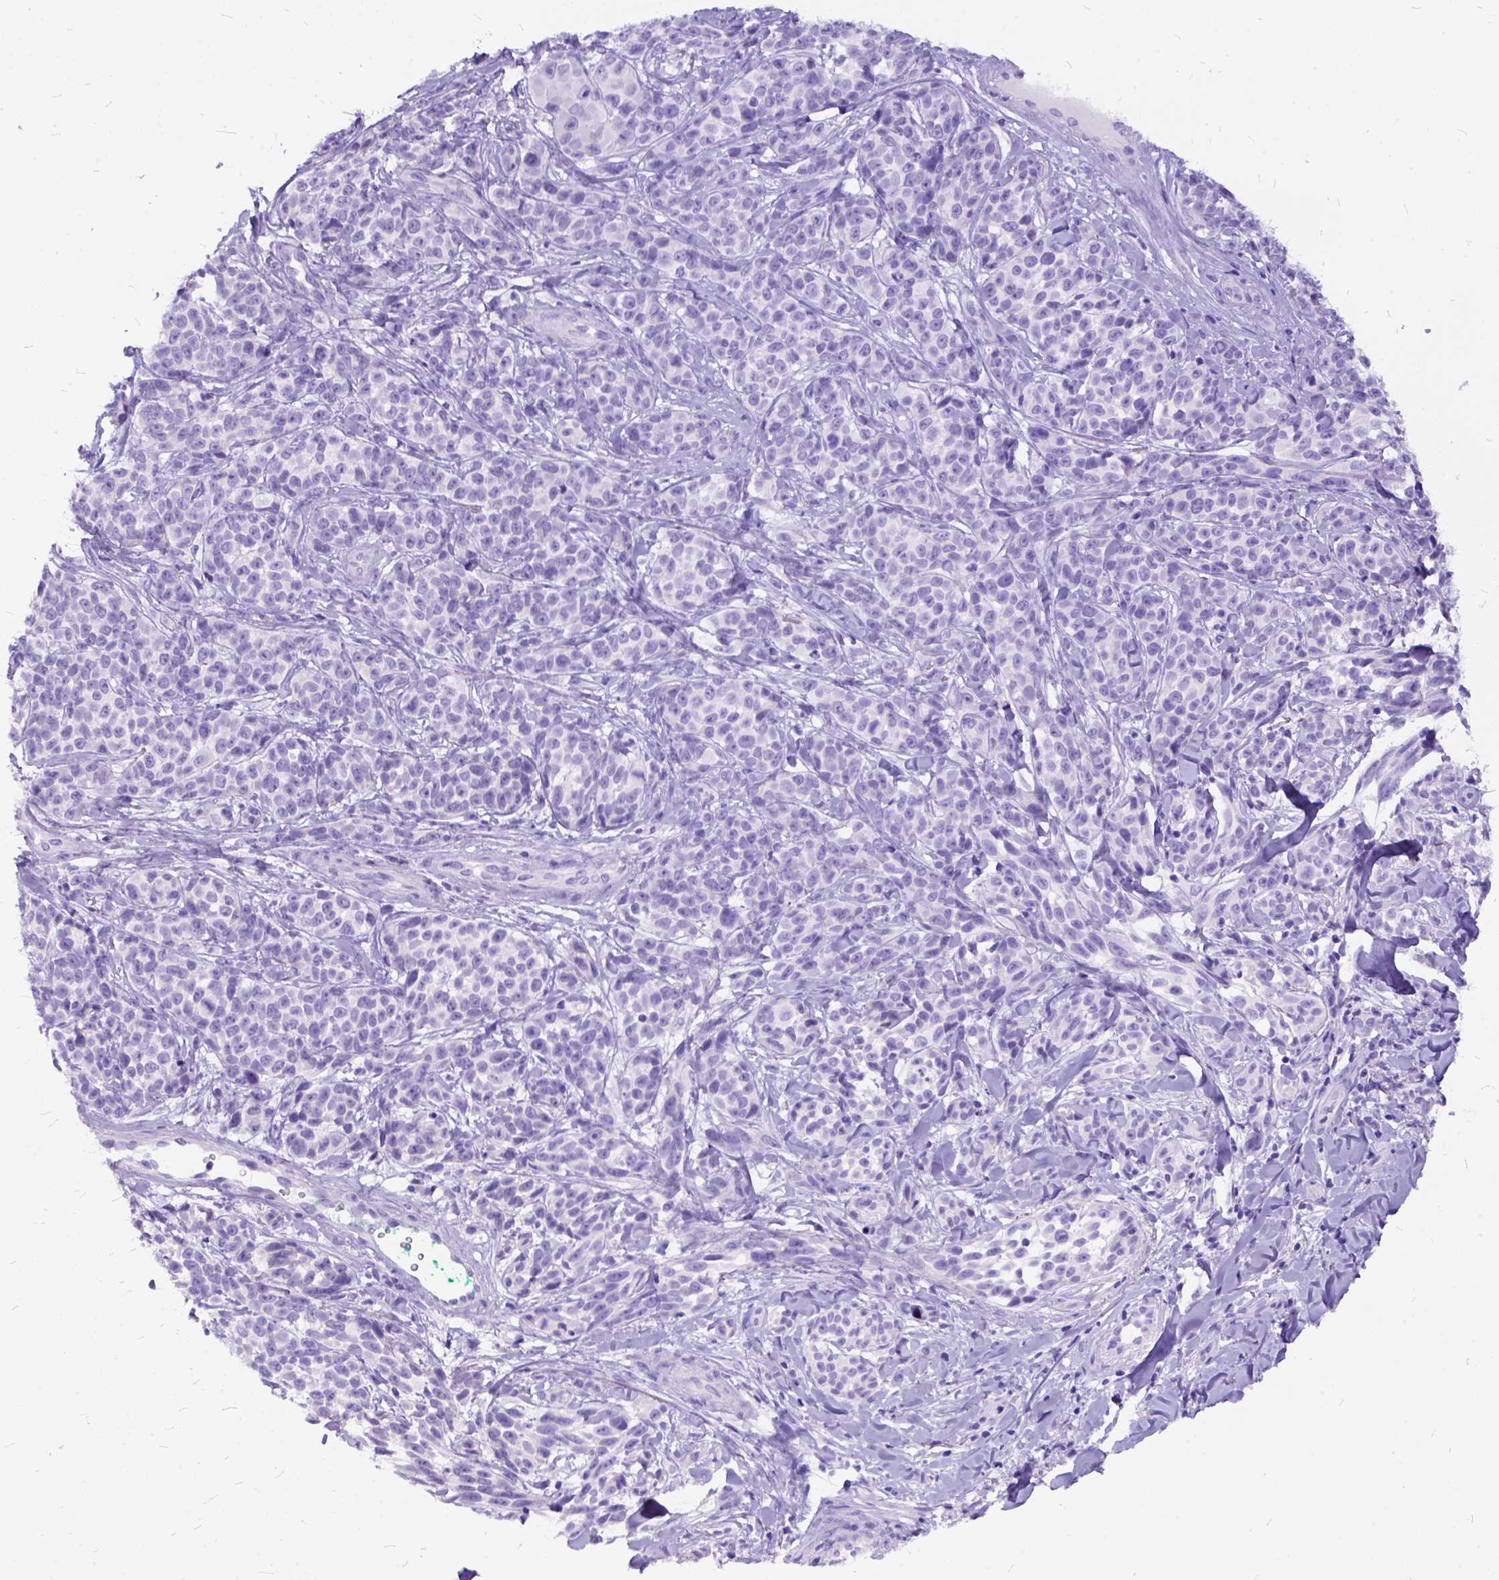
{"staining": {"intensity": "negative", "quantity": "none", "location": "none"}, "tissue": "melanoma", "cell_type": "Tumor cells", "image_type": "cancer", "snomed": [{"axis": "morphology", "description": "Malignant melanoma, NOS"}, {"axis": "topography", "description": "Skin"}], "caption": "High power microscopy photomicrograph of an immunohistochemistry micrograph of malignant melanoma, revealing no significant expression in tumor cells.", "gene": "C1QTNF3", "patient": {"sex": "female", "age": 88}}